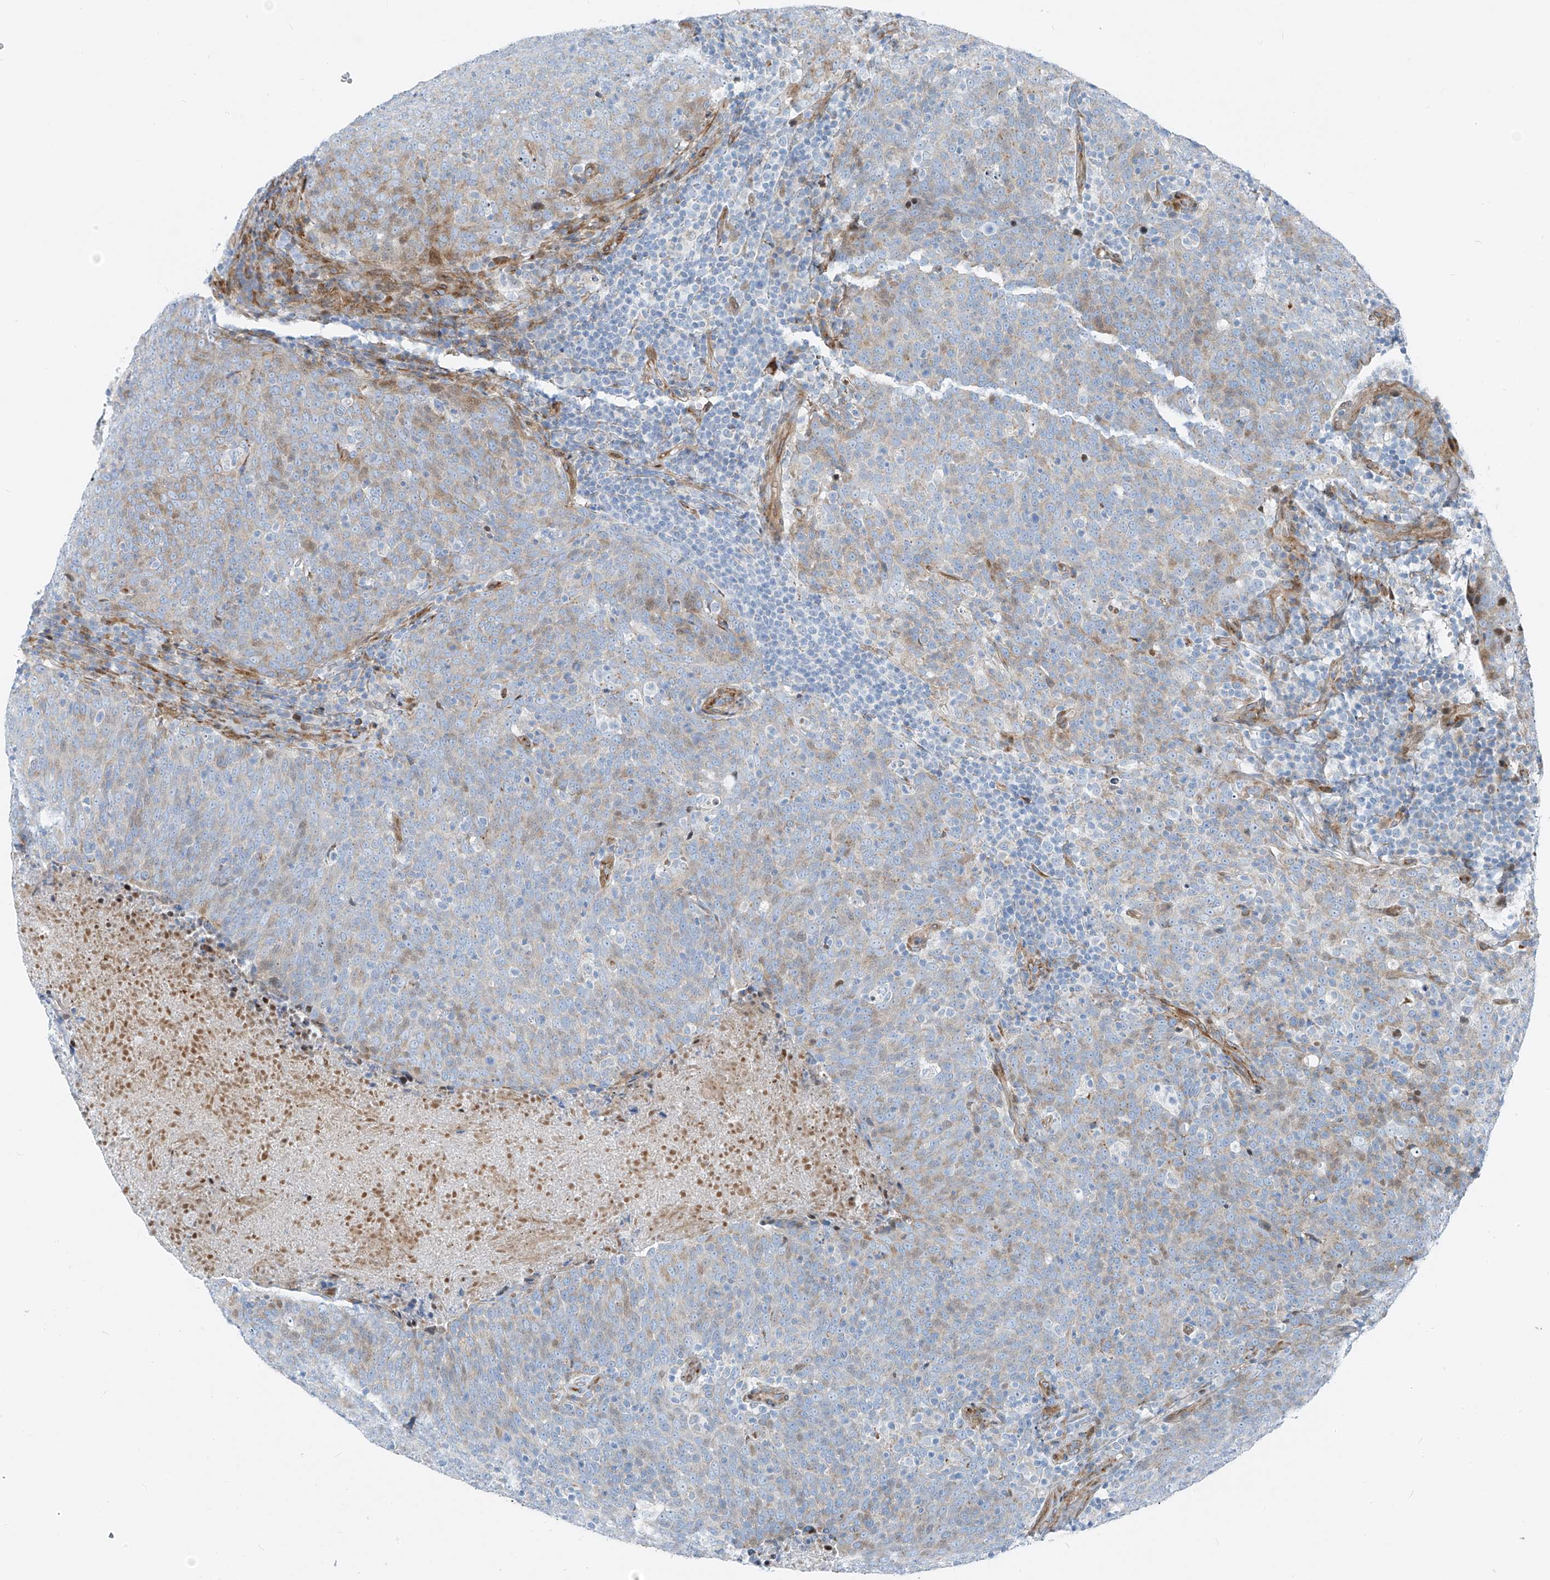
{"staining": {"intensity": "negative", "quantity": "none", "location": "none"}, "tissue": "head and neck cancer", "cell_type": "Tumor cells", "image_type": "cancer", "snomed": [{"axis": "morphology", "description": "Squamous cell carcinoma, NOS"}, {"axis": "morphology", "description": "Squamous cell carcinoma, metastatic, NOS"}, {"axis": "topography", "description": "Lymph node"}, {"axis": "topography", "description": "Head-Neck"}], "caption": "The histopathology image exhibits no significant staining in tumor cells of head and neck cancer. (DAB (3,3'-diaminobenzidine) immunohistochemistry, high magnification).", "gene": "HIC2", "patient": {"sex": "male", "age": 62}}